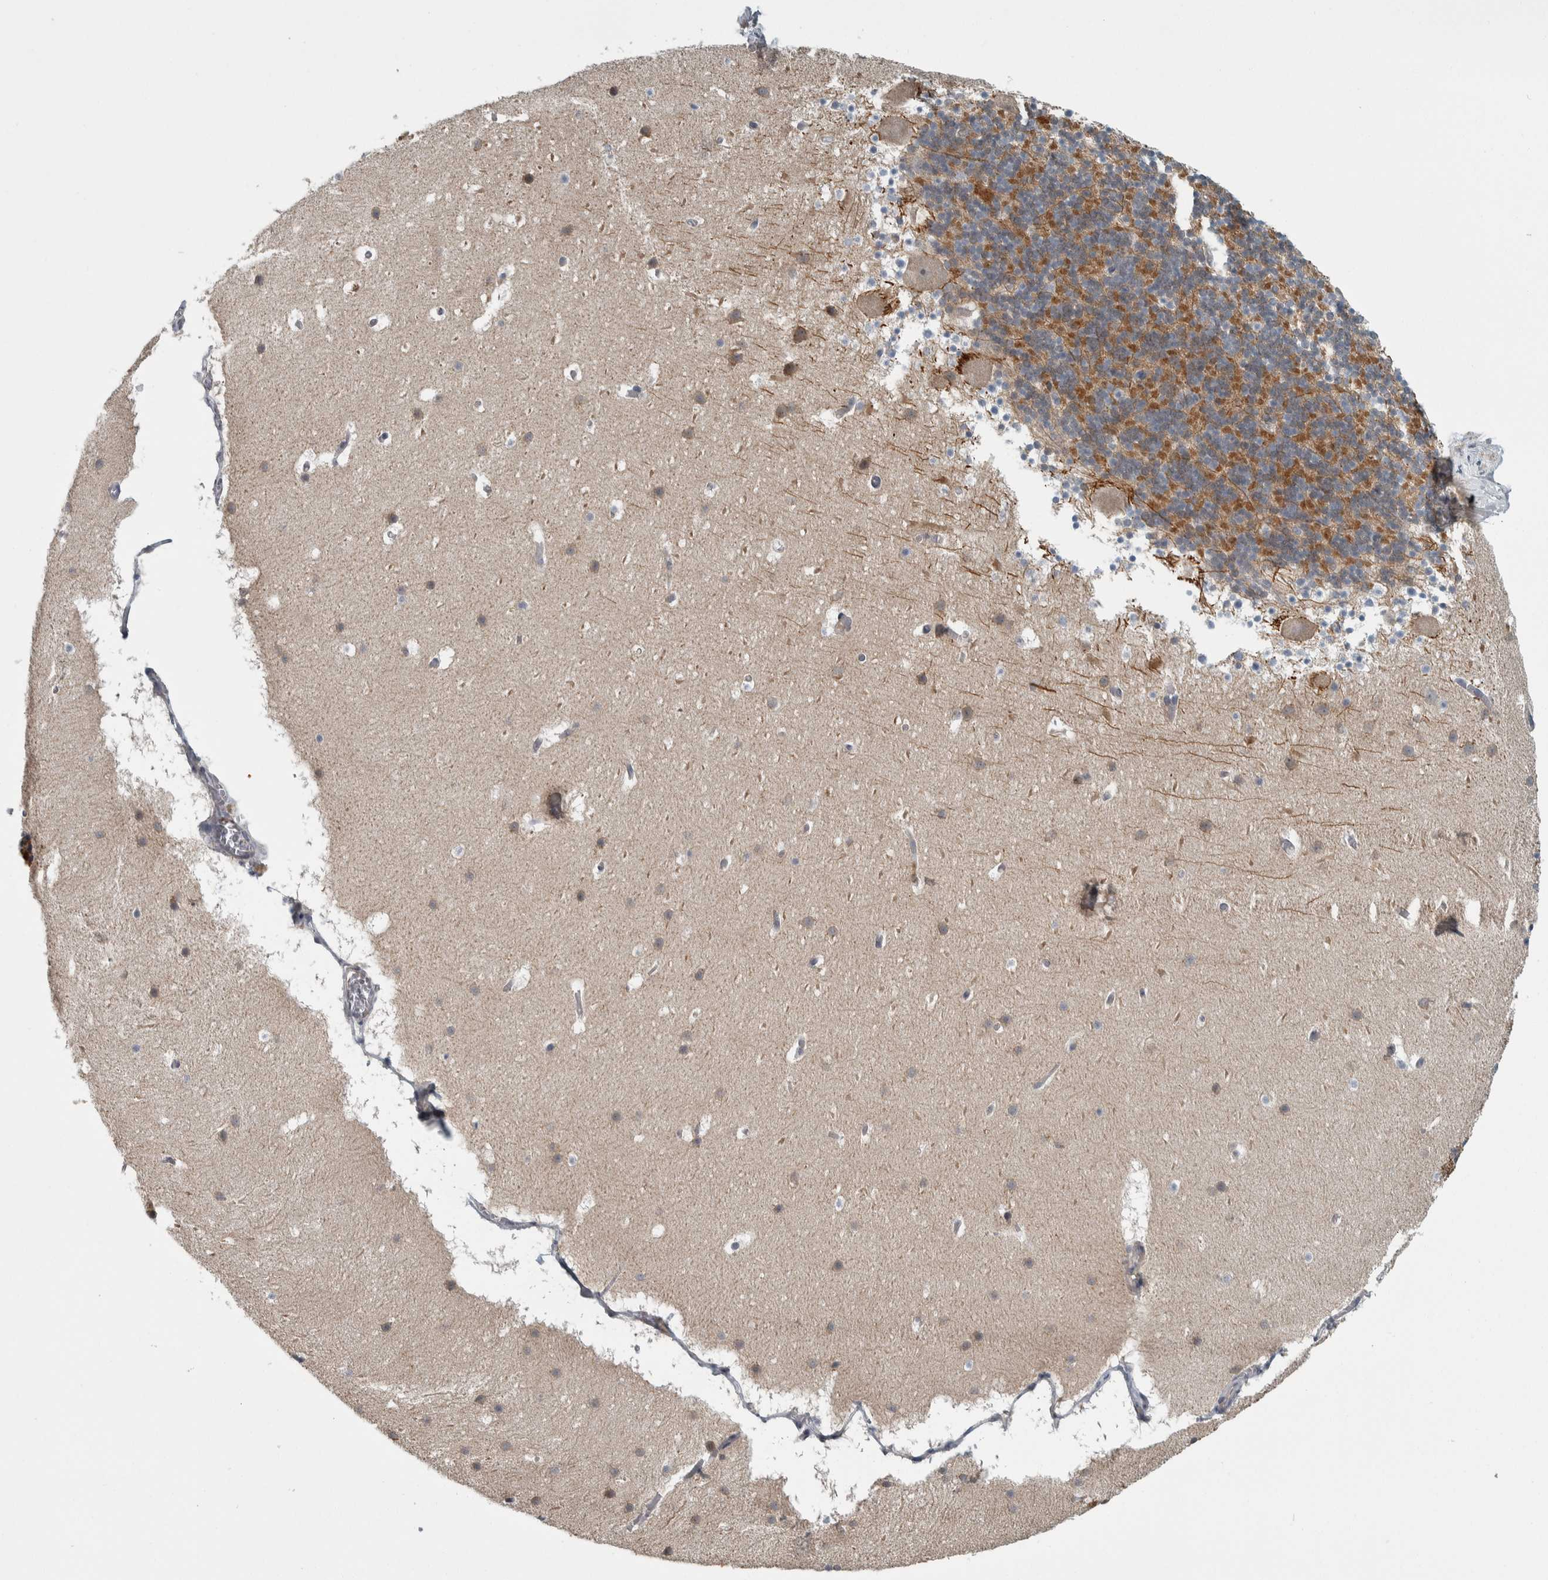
{"staining": {"intensity": "strong", "quantity": "25%-75%", "location": "cytoplasmic/membranous"}, "tissue": "cerebellum", "cell_type": "Cells in granular layer", "image_type": "normal", "snomed": [{"axis": "morphology", "description": "Normal tissue, NOS"}, {"axis": "topography", "description": "Cerebellum"}], "caption": "Immunohistochemical staining of unremarkable cerebellum demonstrates high levels of strong cytoplasmic/membranous expression in about 25%-75% of cells in granular layer. (DAB (3,3'-diaminobenzidine) = brown stain, brightfield microscopy at high magnification).", "gene": "KCNJ3", "patient": {"sex": "male", "age": 45}}